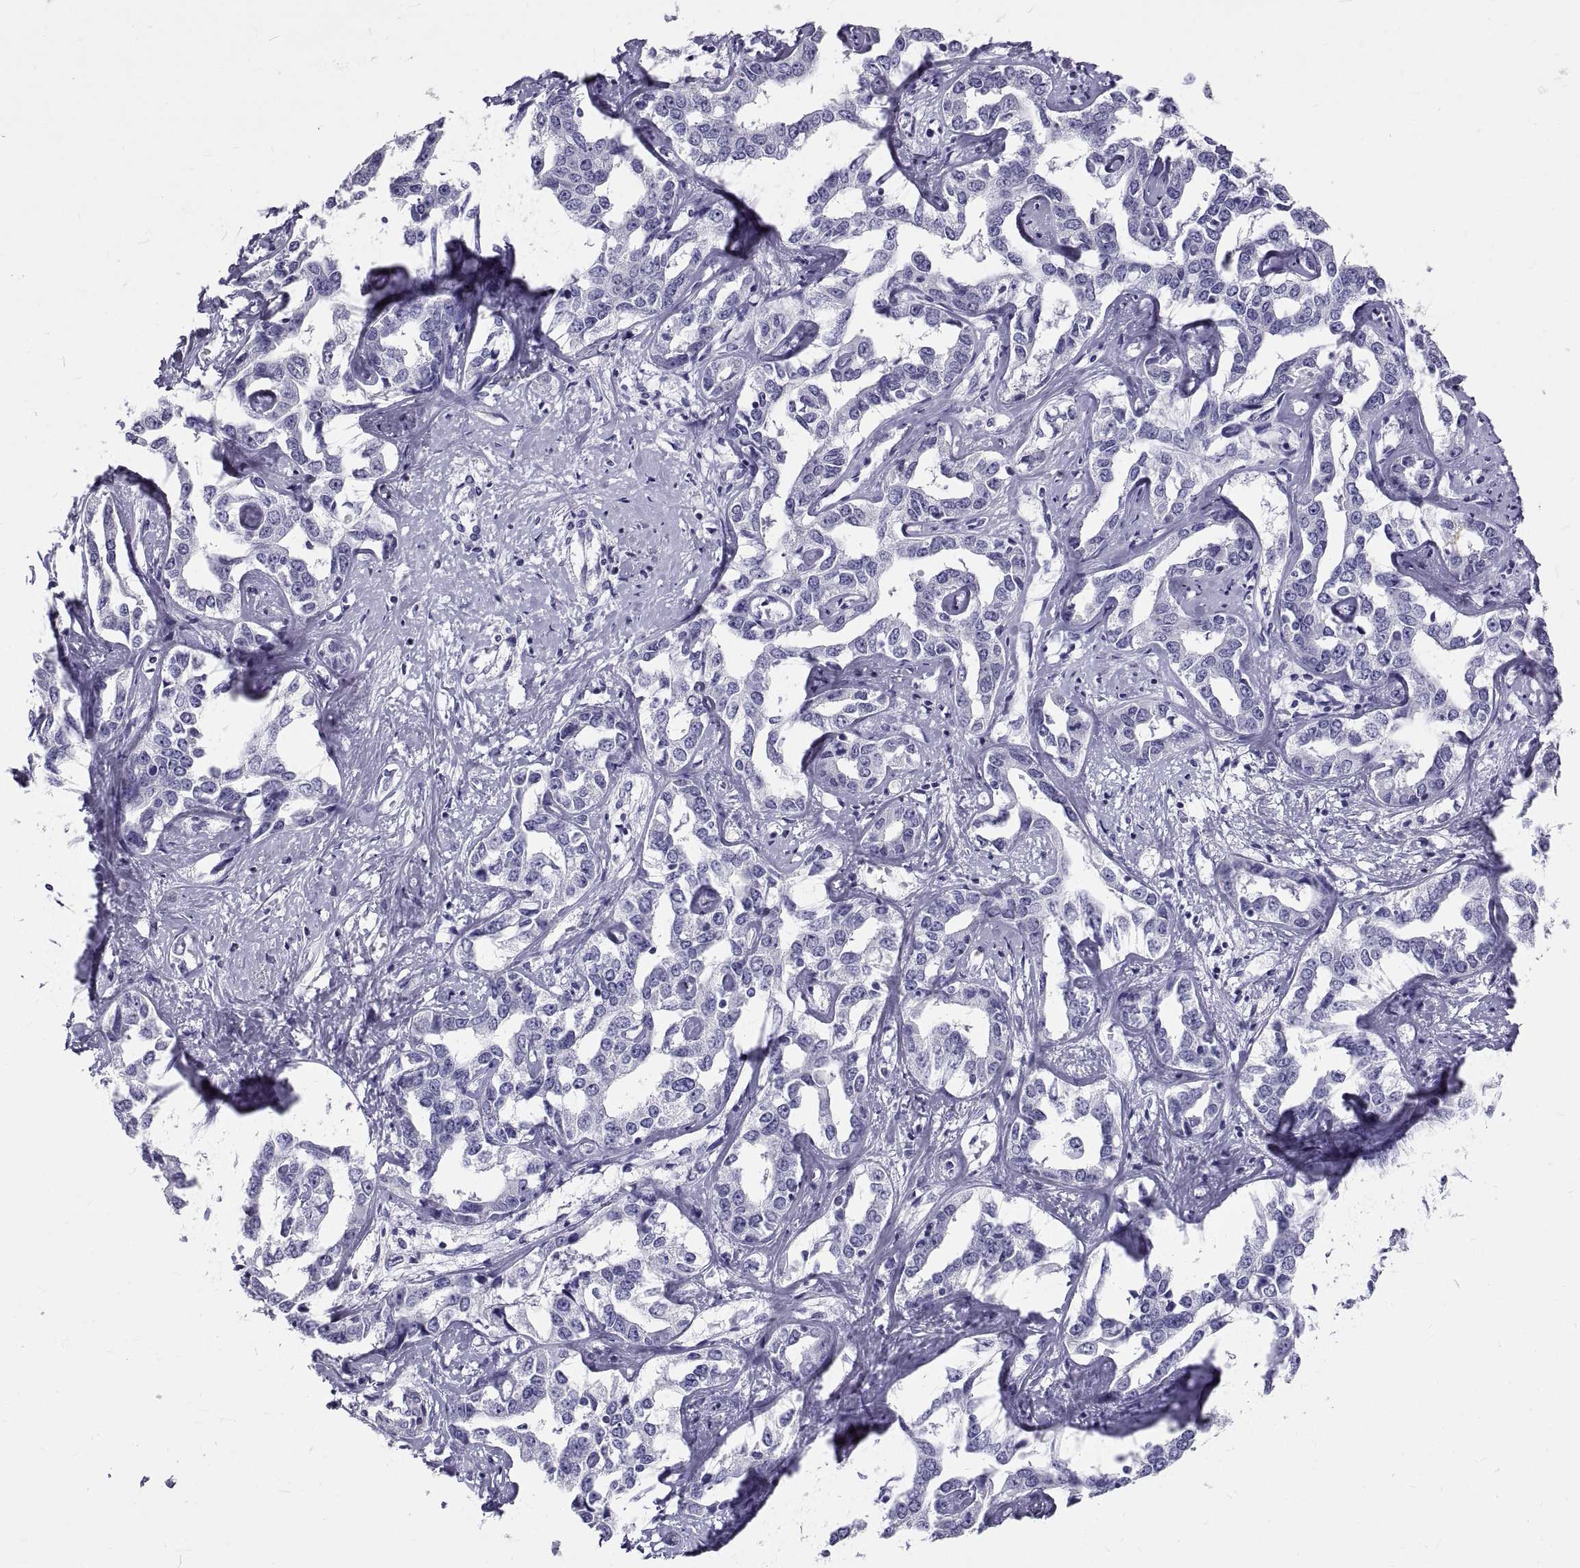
{"staining": {"intensity": "negative", "quantity": "none", "location": "none"}, "tissue": "liver cancer", "cell_type": "Tumor cells", "image_type": "cancer", "snomed": [{"axis": "morphology", "description": "Cholangiocarcinoma"}, {"axis": "topography", "description": "Liver"}], "caption": "Liver cholangiocarcinoma stained for a protein using immunohistochemistry (IHC) displays no staining tumor cells.", "gene": "GNG12", "patient": {"sex": "male", "age": 59}}